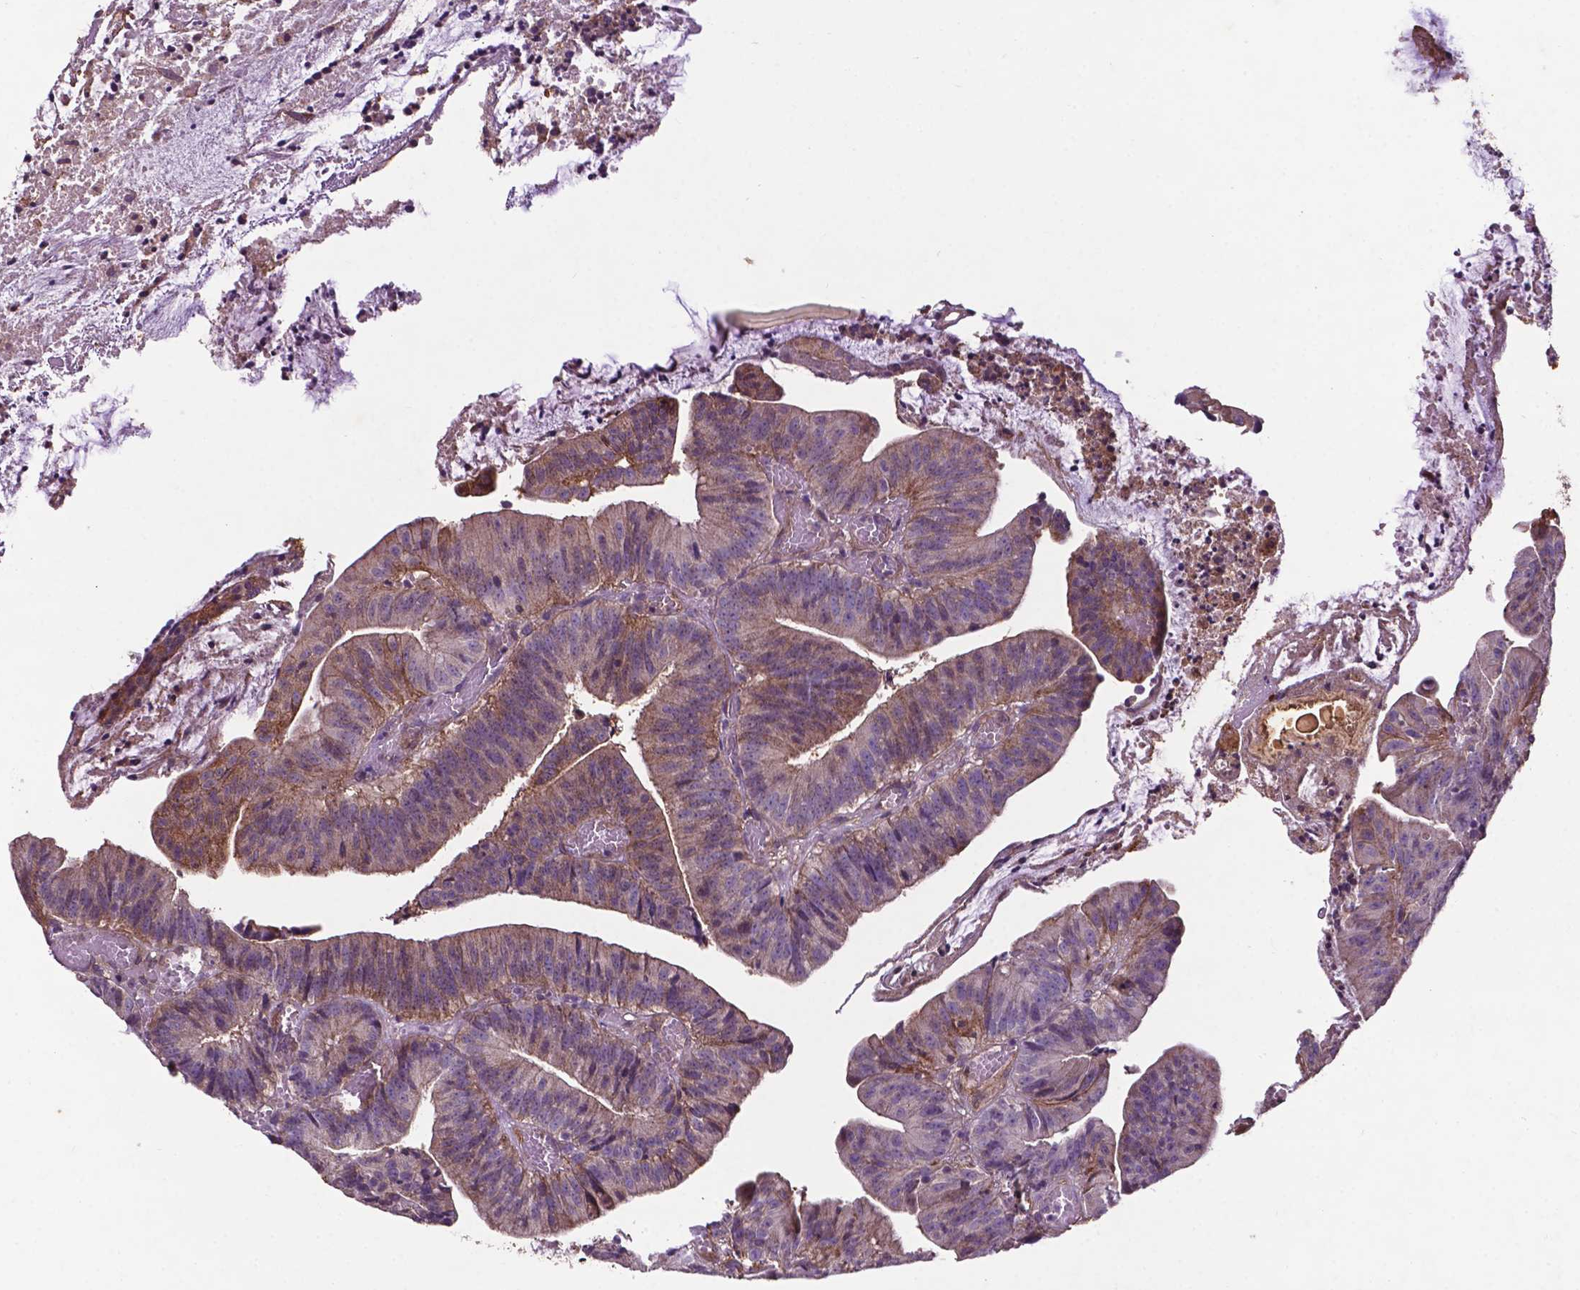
{"staining": {"intensity": "weak", "quantity": "25%-75%", "location": "cytoplasmic/membranous"}, "tissue": "colorectal cancer", "cell_type": "Tumor cells", "image_type": "cancer", "snomed": [{"axis": "morphology", "description": "Adenocarcinoma, NOS"}, {"axis": "topography", "description": "Colon"}], "caption": "Human colorectal adenocarcinoma stained with a protein marker demonstrates weak staining in tumor cells.", "gene": "RRAS", "patient": {"sex": "female", "age": 78}}